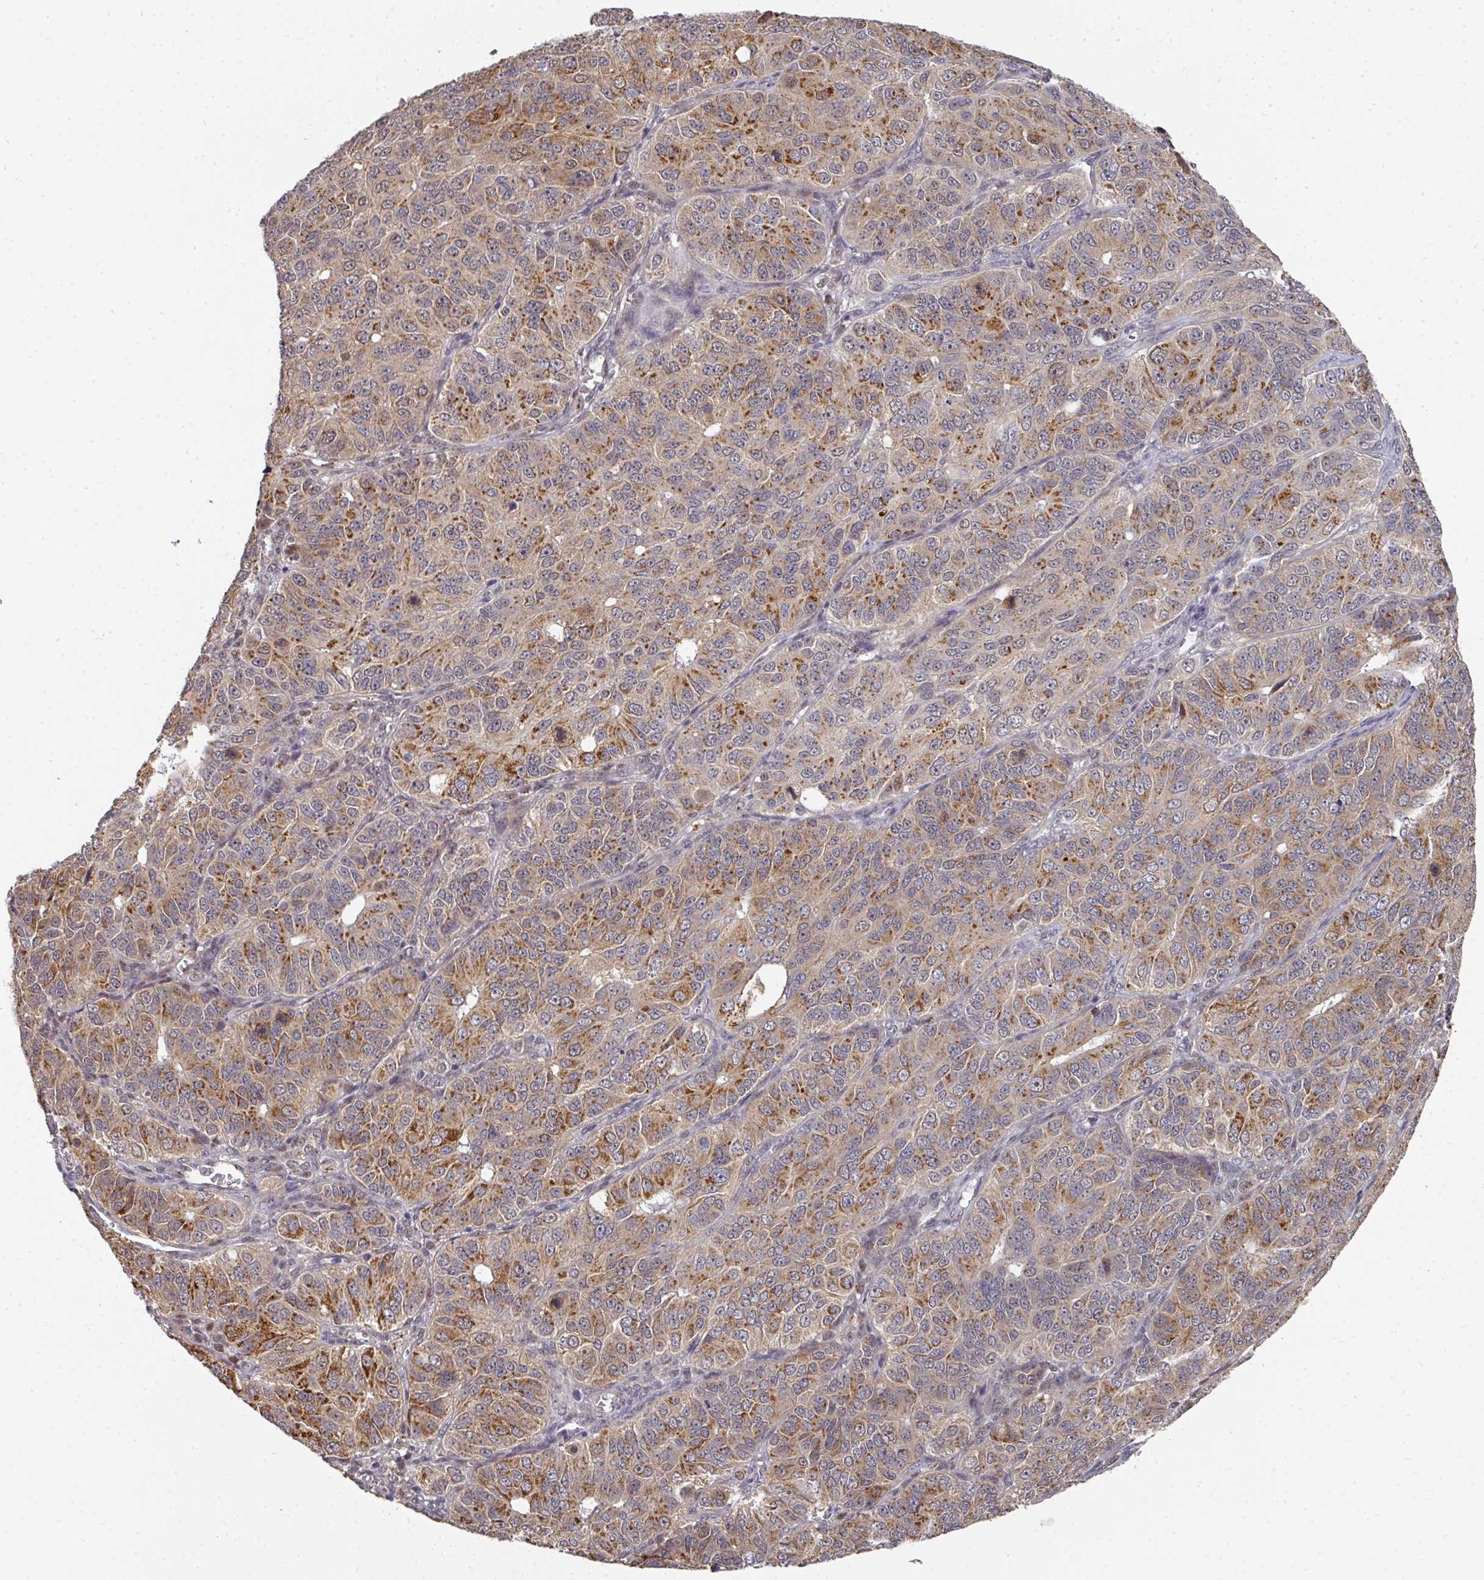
{"staining": {"intensity": "moderate", "quantity": ">75%", "location": "cytoplasmic/membranous"}, "tissue": "ovarian cancer", "cell_type": "Tumor cells", "image_type": "cancer", "snomed": [{"axis": "morphology", "description": "Carcinoma, endometroid"}, {"axis": "topography", "description": "Ovary"}], "caption": "Moderate cytoplasmic/membranous protein staining is present in approximately >75% of tumor cells in ovarian cancer.", "gene": "C18orf25", "patient": {"sex": "female", "age": 51}}